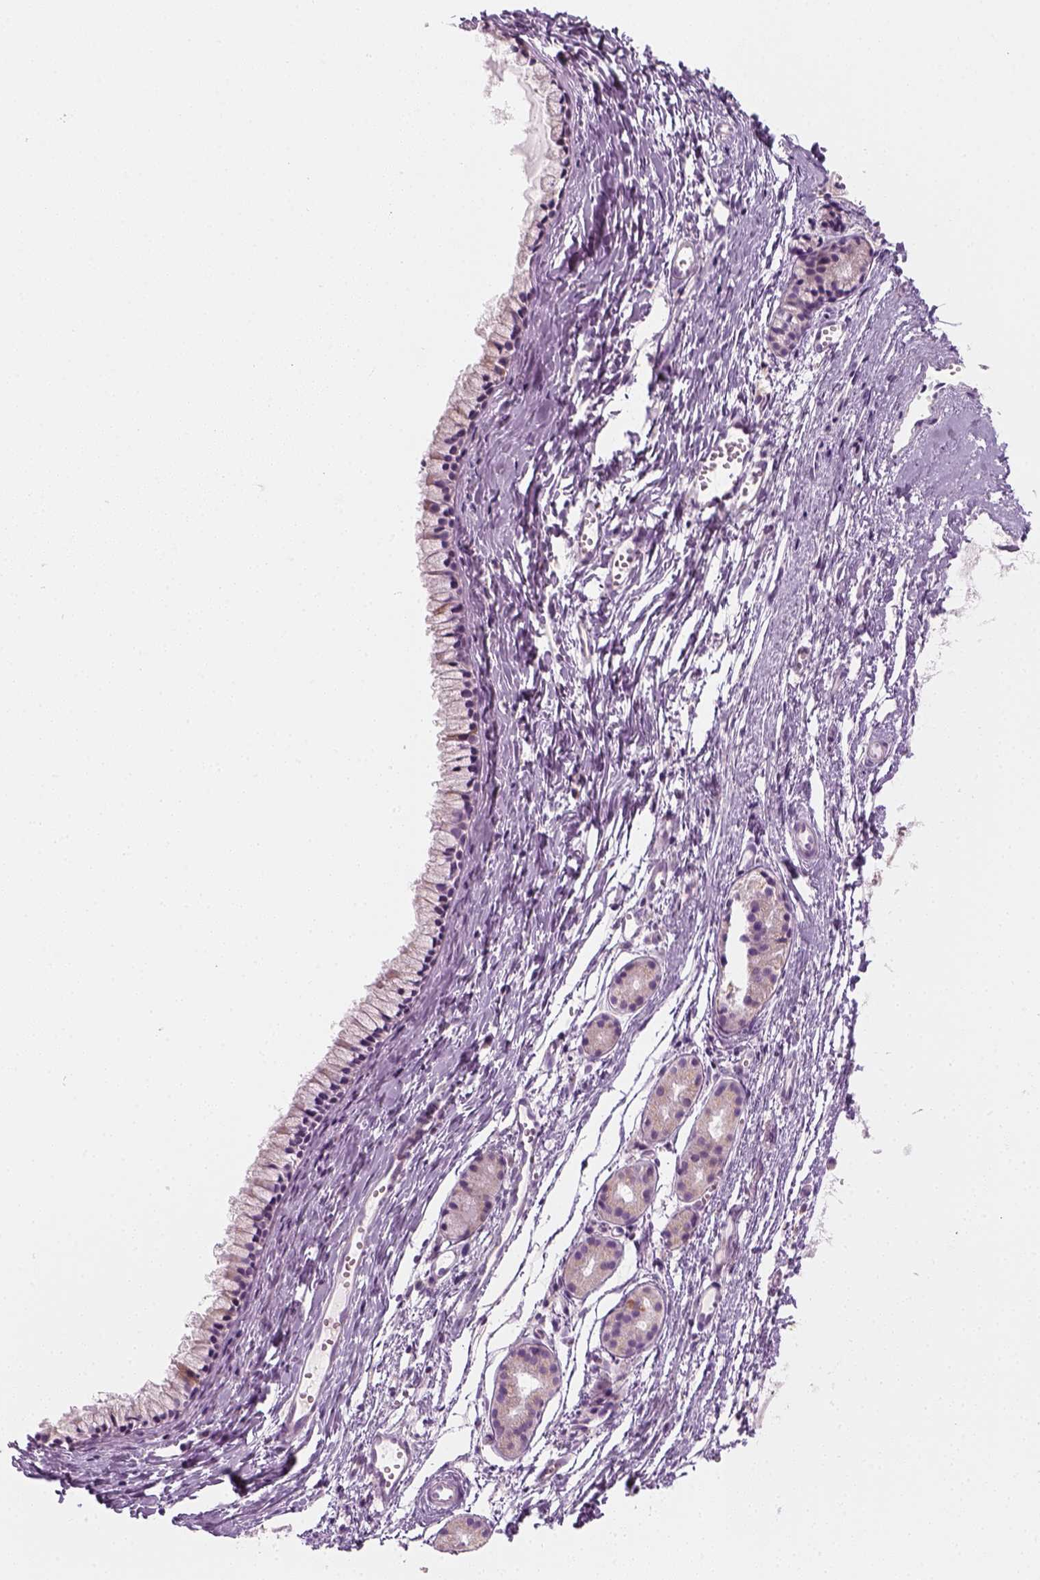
{"staining": {"intensity": "negative", "quantity": "none", "location": "none"}, "tissue": "nasopharynx", "cell_type": "Respiratory epithelial cells", "image_type": "normal", "snomed": [{"axis": "morphology", "description": "Normal tissue, NOS"}, {"axis": "topography", "description": "Nasopharynx"}], "caption": "Immunohistochemistry (IHC) of normal nasopharynx reveals no expression in respiratory epithelial cells.", "gene": "AWAT2", "patient": {"sex": "male", "age": 83}}